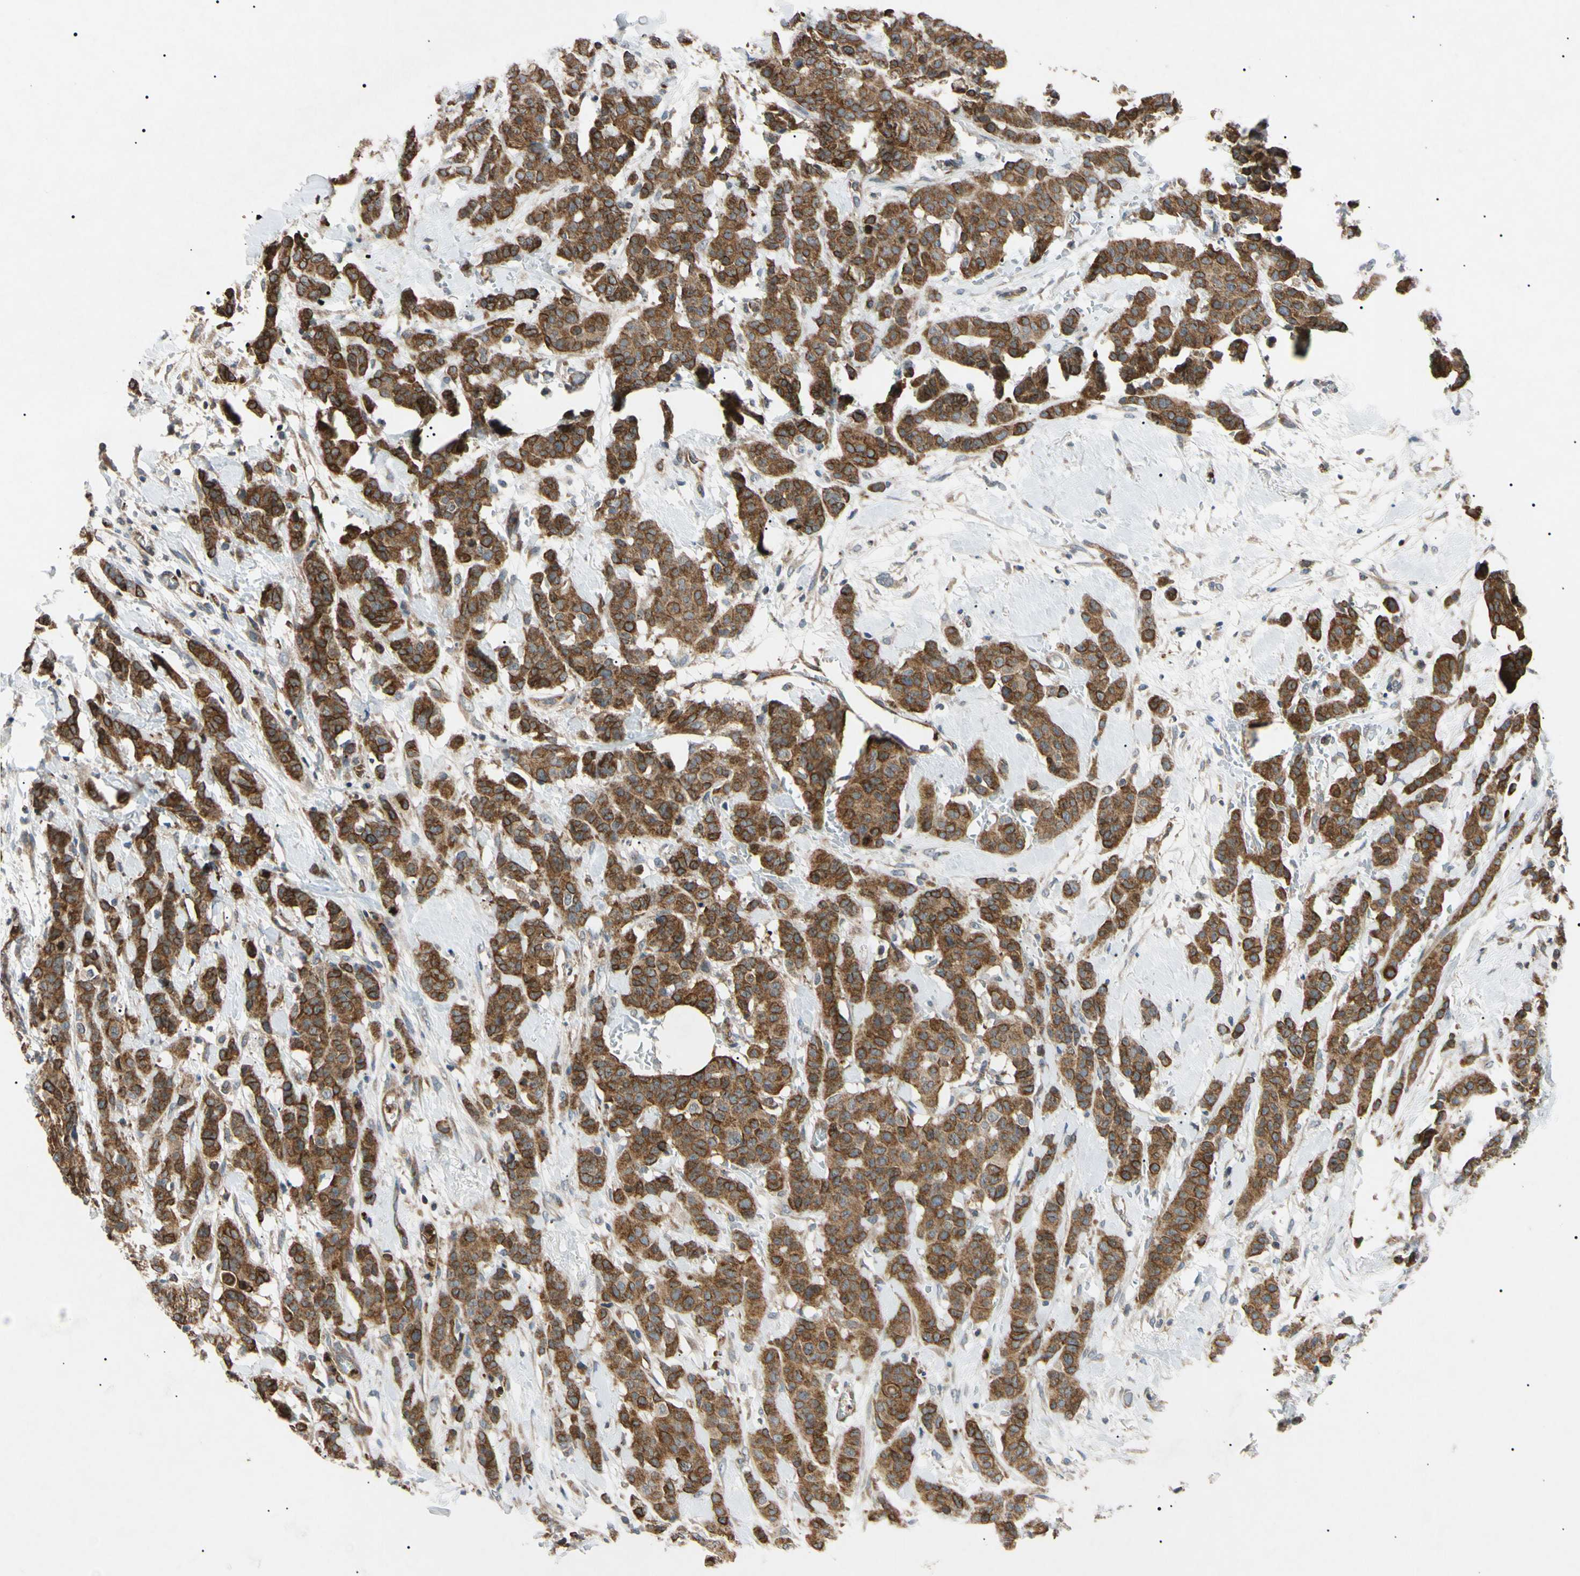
{"staining": {"intensity": "moderate", "quantity": ">75%", "location": "cytoplasmic/membranous,nuclear"}, "tissue": "breast cancer", "cell_type": "Tumor cells", "image_type": "cancer", "snomed": [{"axis": "morphology", "description": "Normal tissue, NOS"}, {"axis": "morphology", "description": "Duct carcinoma"}, {"axis": "topography", "description": "Breast"}], "caption": "Immunohistochemical staining of human breast cancer demonstrates medium levels of moderate cytoplasmic/membranous and nuclear staining in approximately >75% of tumor cells.", "gene": "TUBB4A", "patient": {"sex": "female", "age": 40}}